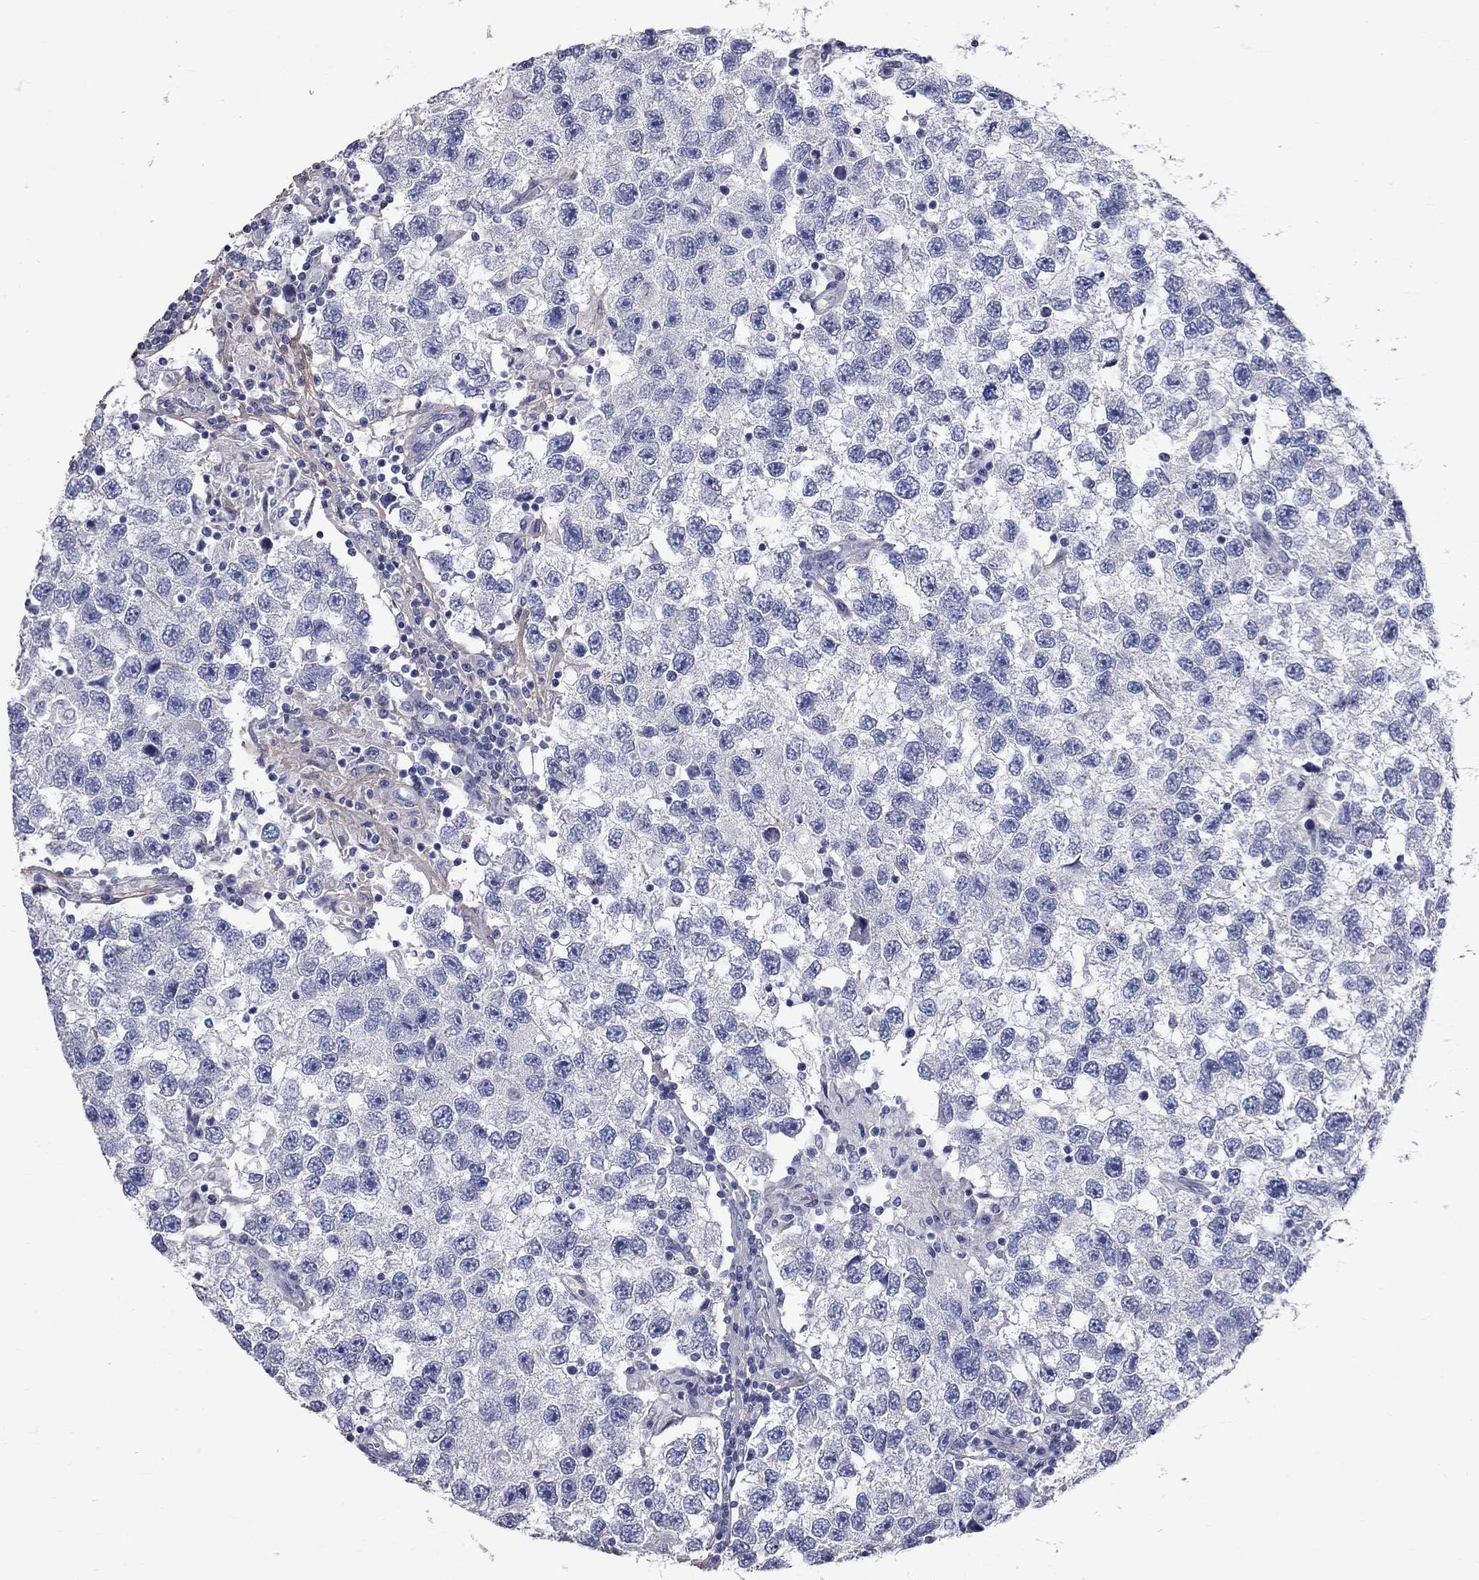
{"staining": {"intensity": "negative", "quantity": "none", "location": "none"}, "tissue": "testis cancer", "cell_type": "Tumor cells", "image_type": "cancer", "snomed": [{"axis": "morphology", "description": "Seminoma, NOS"}, {"axis": "topography", "description": "Testis"}], "caption": "Protein analysis of seminoma (testis) reveals no significant staining in tumor cells. (DAB (3,3'-diaminobenzidine) IHC with hematoxylin counter stain).", "gene": "ANXA10", "patient": {"sex": "male", "age": 26}}